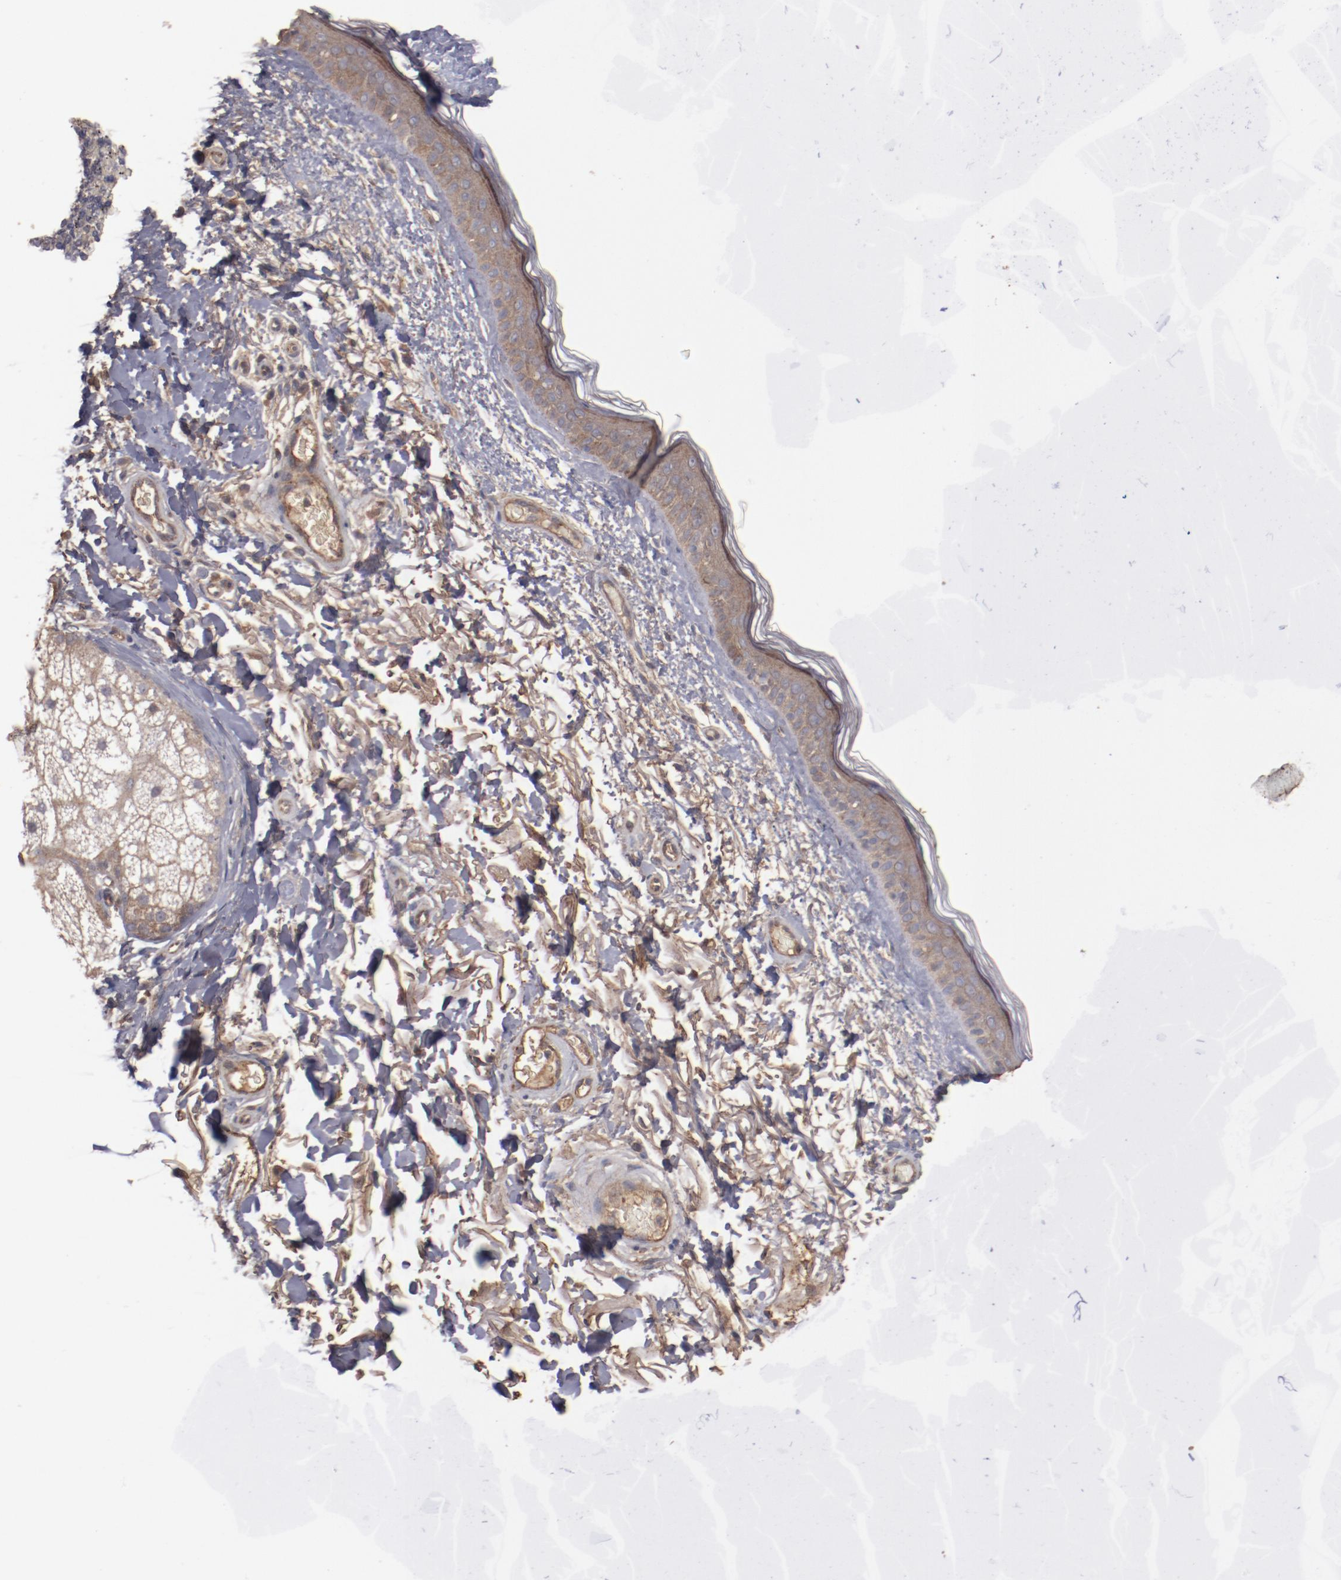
{"staining": {"intensity": "moderate", "quantity": ">75%", "location": "cytoplasmic/membranous"}, "tissue": "skin", "cell_type": "Fibroblasts", "image_type": "normal", "snomed": [{"axis": "morphology", "description": "Normal tissue, NOS"}, {"axis": "topography", "description": "Skin"}], "caption": "Immunohistochemistry image of unremarkable skin: skin stained using immunohistochemistry demonstrates medium levels of moderate protein expression localized specifically in the cytoplasmic/membranous of fibroblasts, appearing as a cytoplasmic/membranous brown color.", "gene": "DIPK2B", "patient": {"sex": "male", "age": 63}}